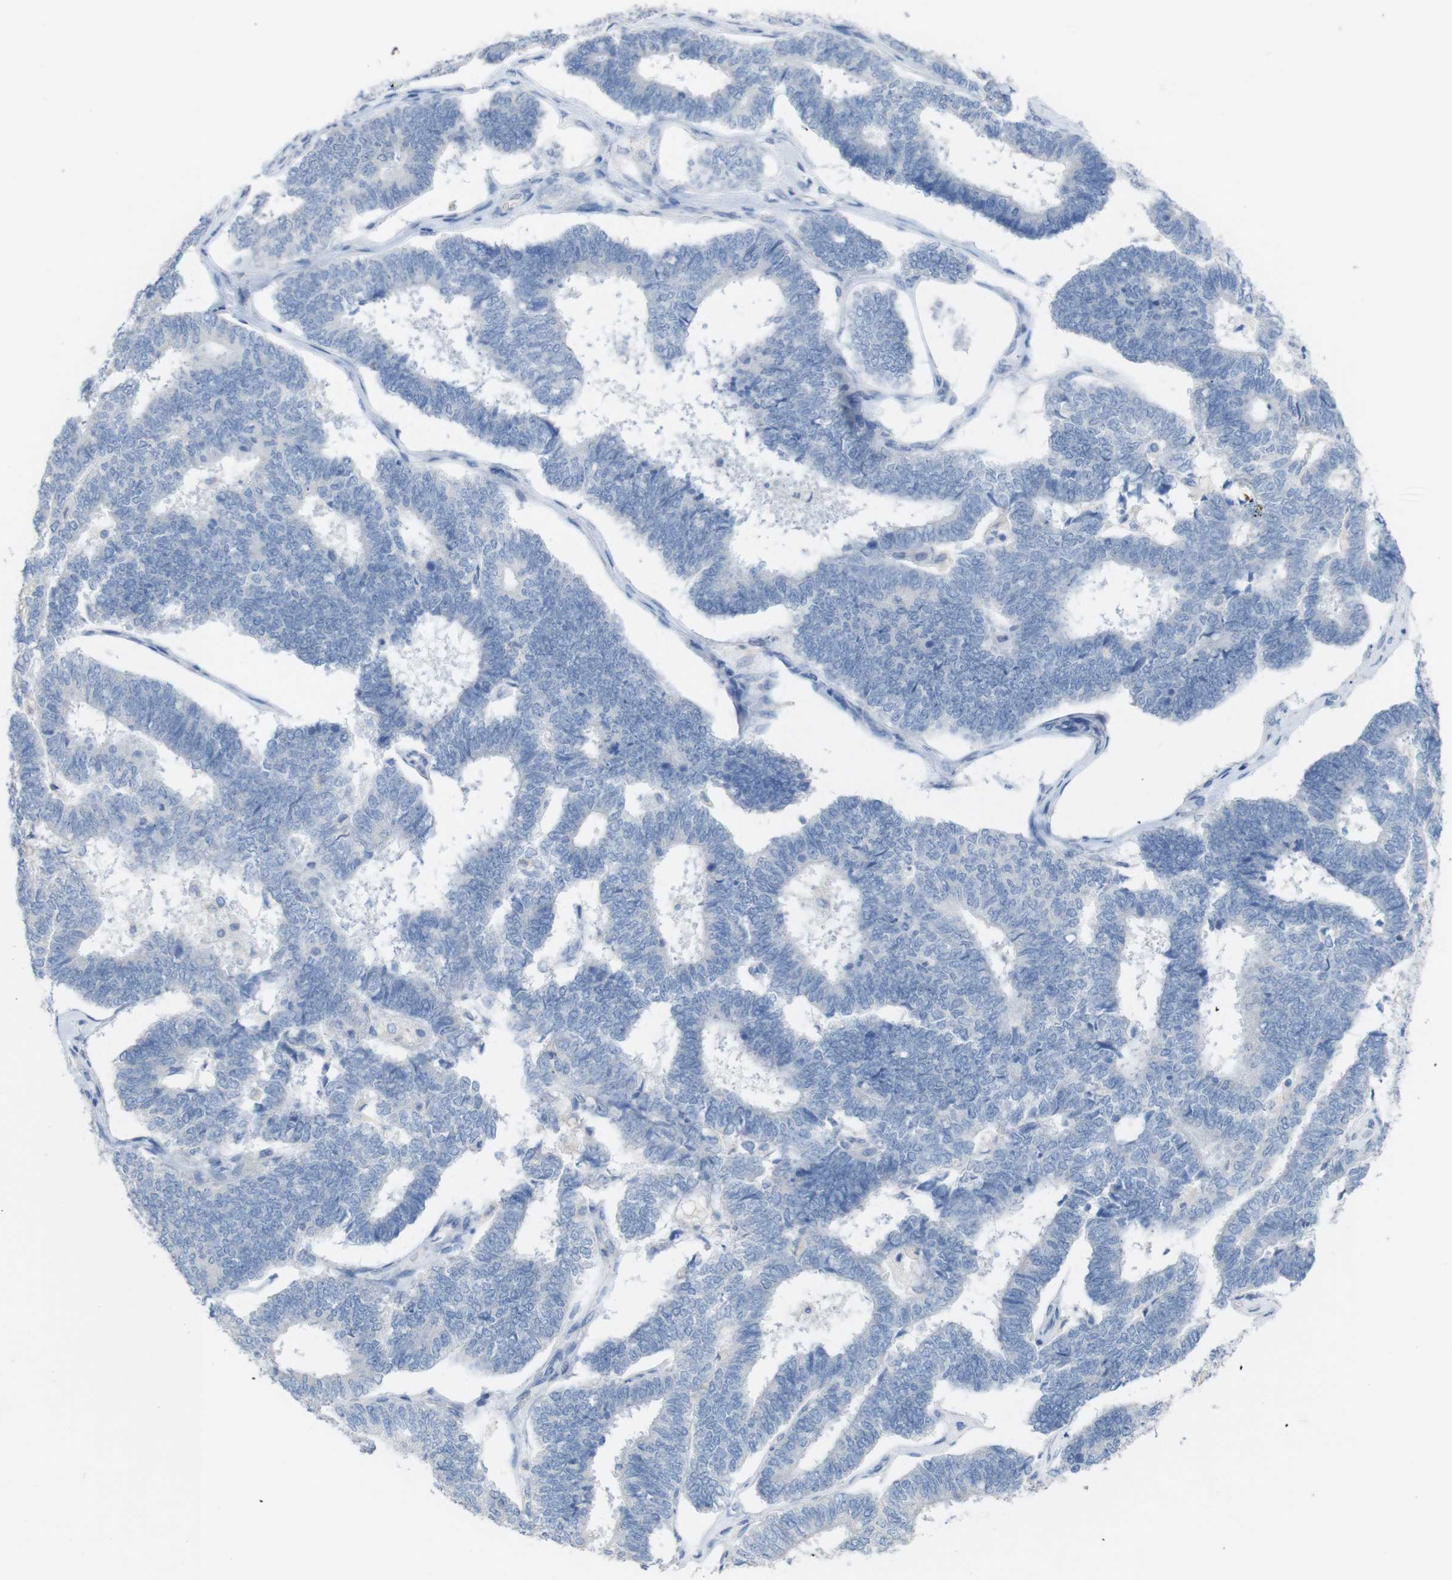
{"staining": {"intensity": "negative", "quantity": "none", "location": "none"}, "tissue": "endometrial cancer", "cell_type": "Tumor cells", "image_type": "cancer", "snomed": [{"axis": "morphology", "description": "Adenocarcinoma, NOS"}, {"axis": "topography", "description": "Endometrium"}], "caption": "A high-resolution image shows immunohistochemistry staining of endometrial cancer (adenocarcinoma), which displays no significant expression in tumor cells. (DAB immunohistochemistry, high magnification).", "gene": "LAG3", "patient": {"sex": "female", "age": 70}}